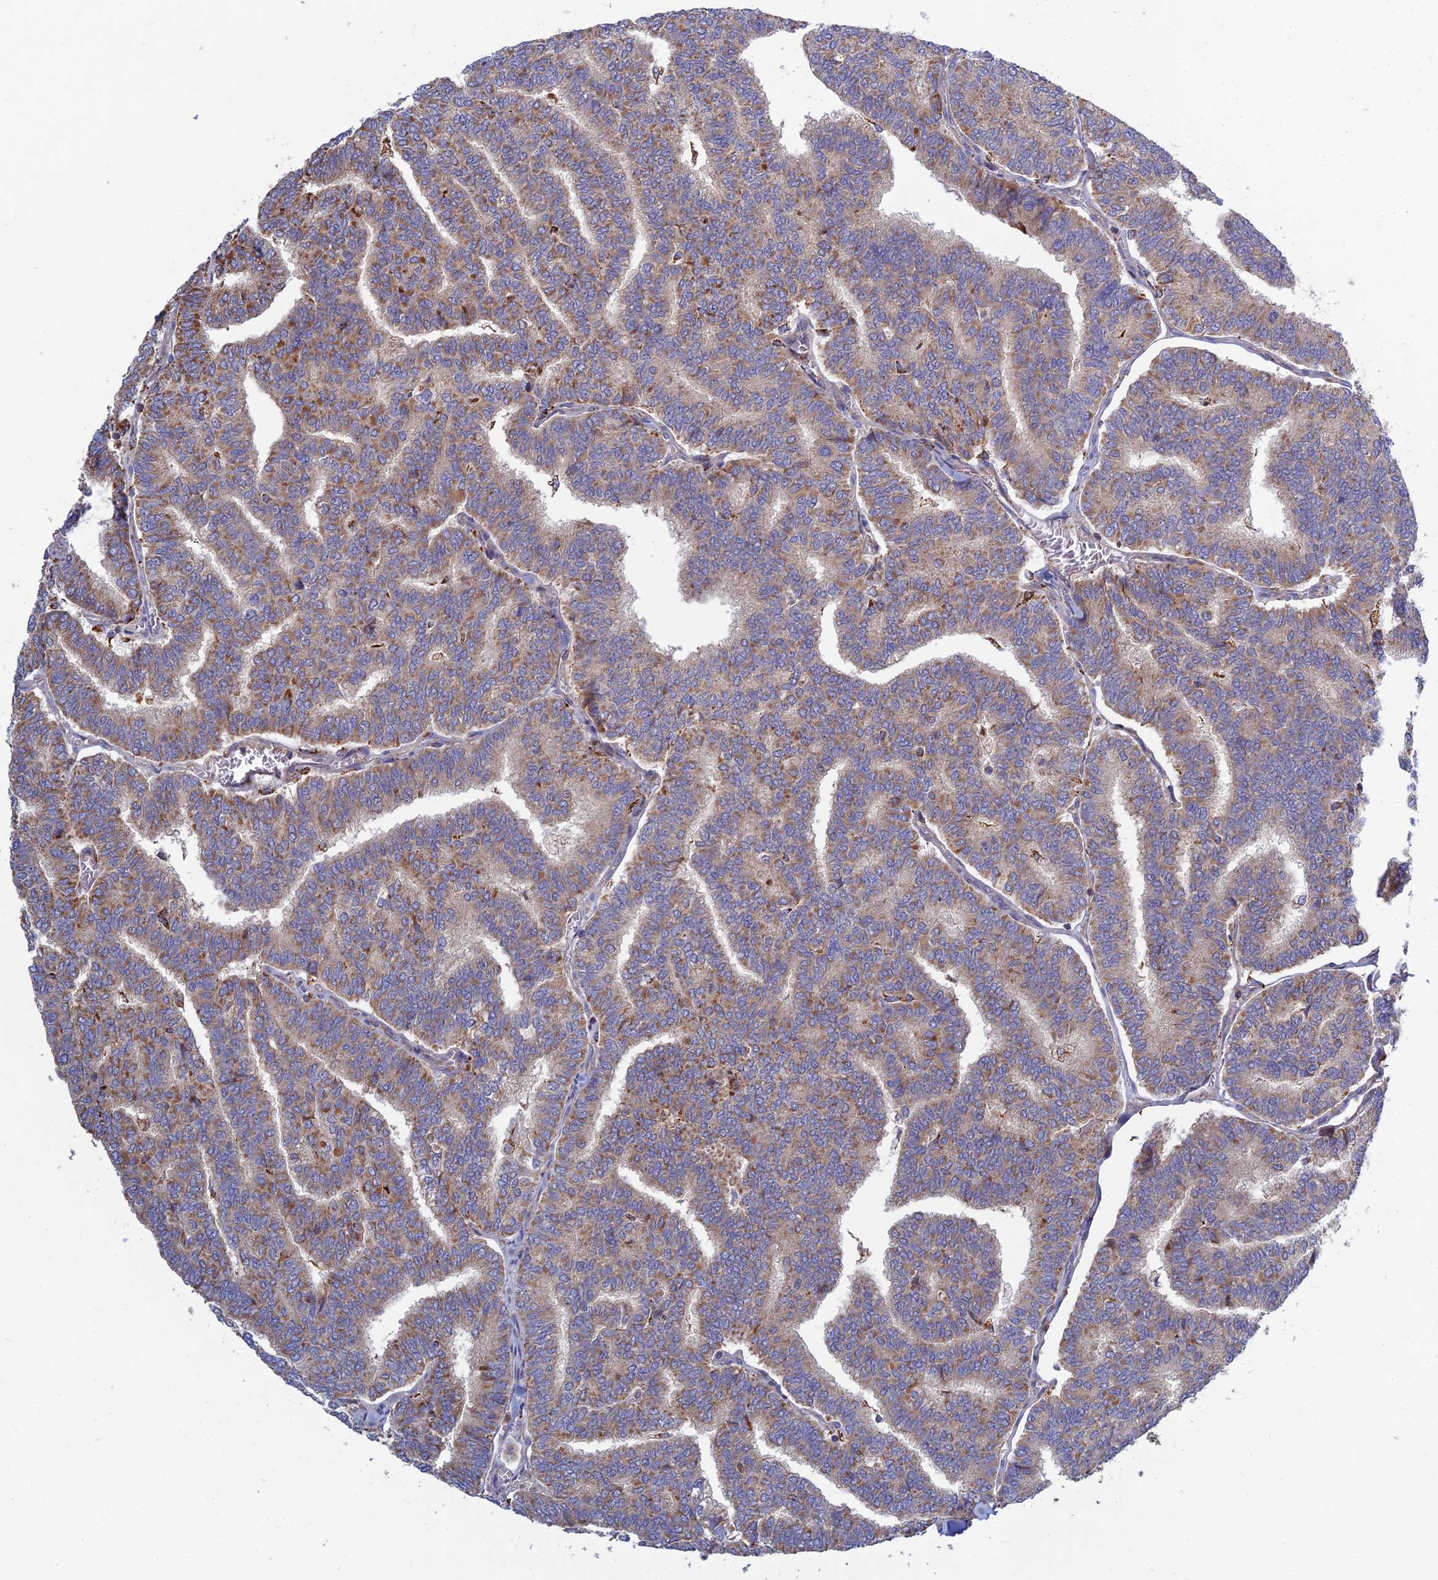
{"staining": {"intensity": "moderate", "quantity": "25%-75%", "location": "cytoplasmic/membranous"}, "tissue": "thyroid cancer", "cell_type": "Tumor cells", "image_type": "cancer", "snomed": [{"axis": "morphology", "description": "Papillary adenocarcinoma, NOS"}, {"axis": "topography", "description": "Thyroid gland"}], "caption": "Brown immunohistochemical staining in human thyroid cancer displays moderate cytoplasmic/membranous positivity in about 25%-75% of tumor cells.", "gene": "RIC8B", "patient": {"sex": "female", "age": 35}}